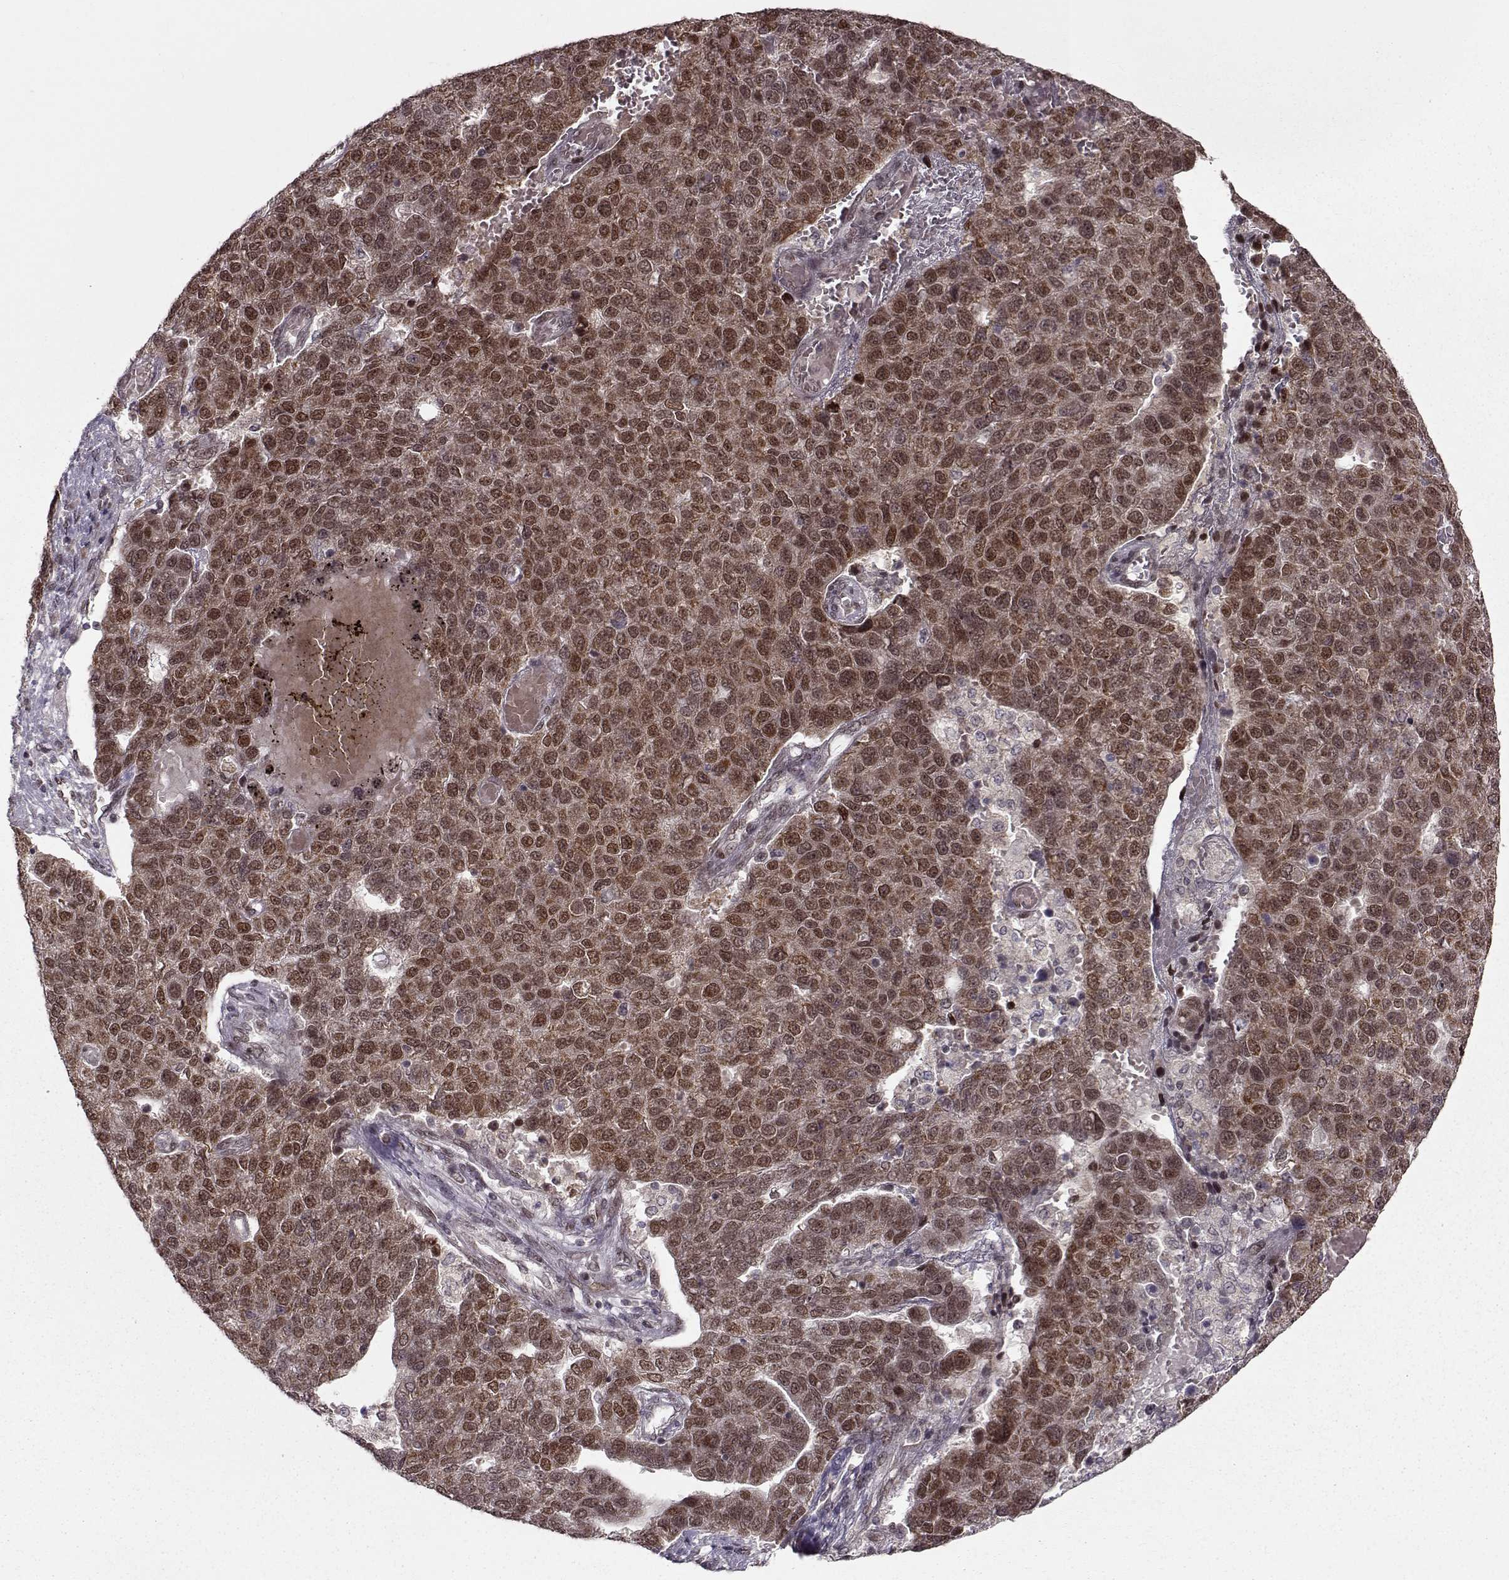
{"staining": {"intensity": "moderate", "quantity": ">75%", "location": "cytoplasmic/membranous,nuclear"}, "tissue": "pancreatic cancer", "cell_type": "Tumor cells", "image_type": "cancer", "snomed": [{"axis": "morphology", "description": "Adenocarcinoma, NOS"}, {"axis": "topography", "description": "Pancreas"}], "caption": "About >75% of tumor cells in human adenocarcinoma (pancreatic) reveal moderate cytoplasmic/membranous and nuclear protein expression as visualized by brown immunohistochemical staining.", "gene": "RAI1", "patient": {"sex": "female", "age": 61}}